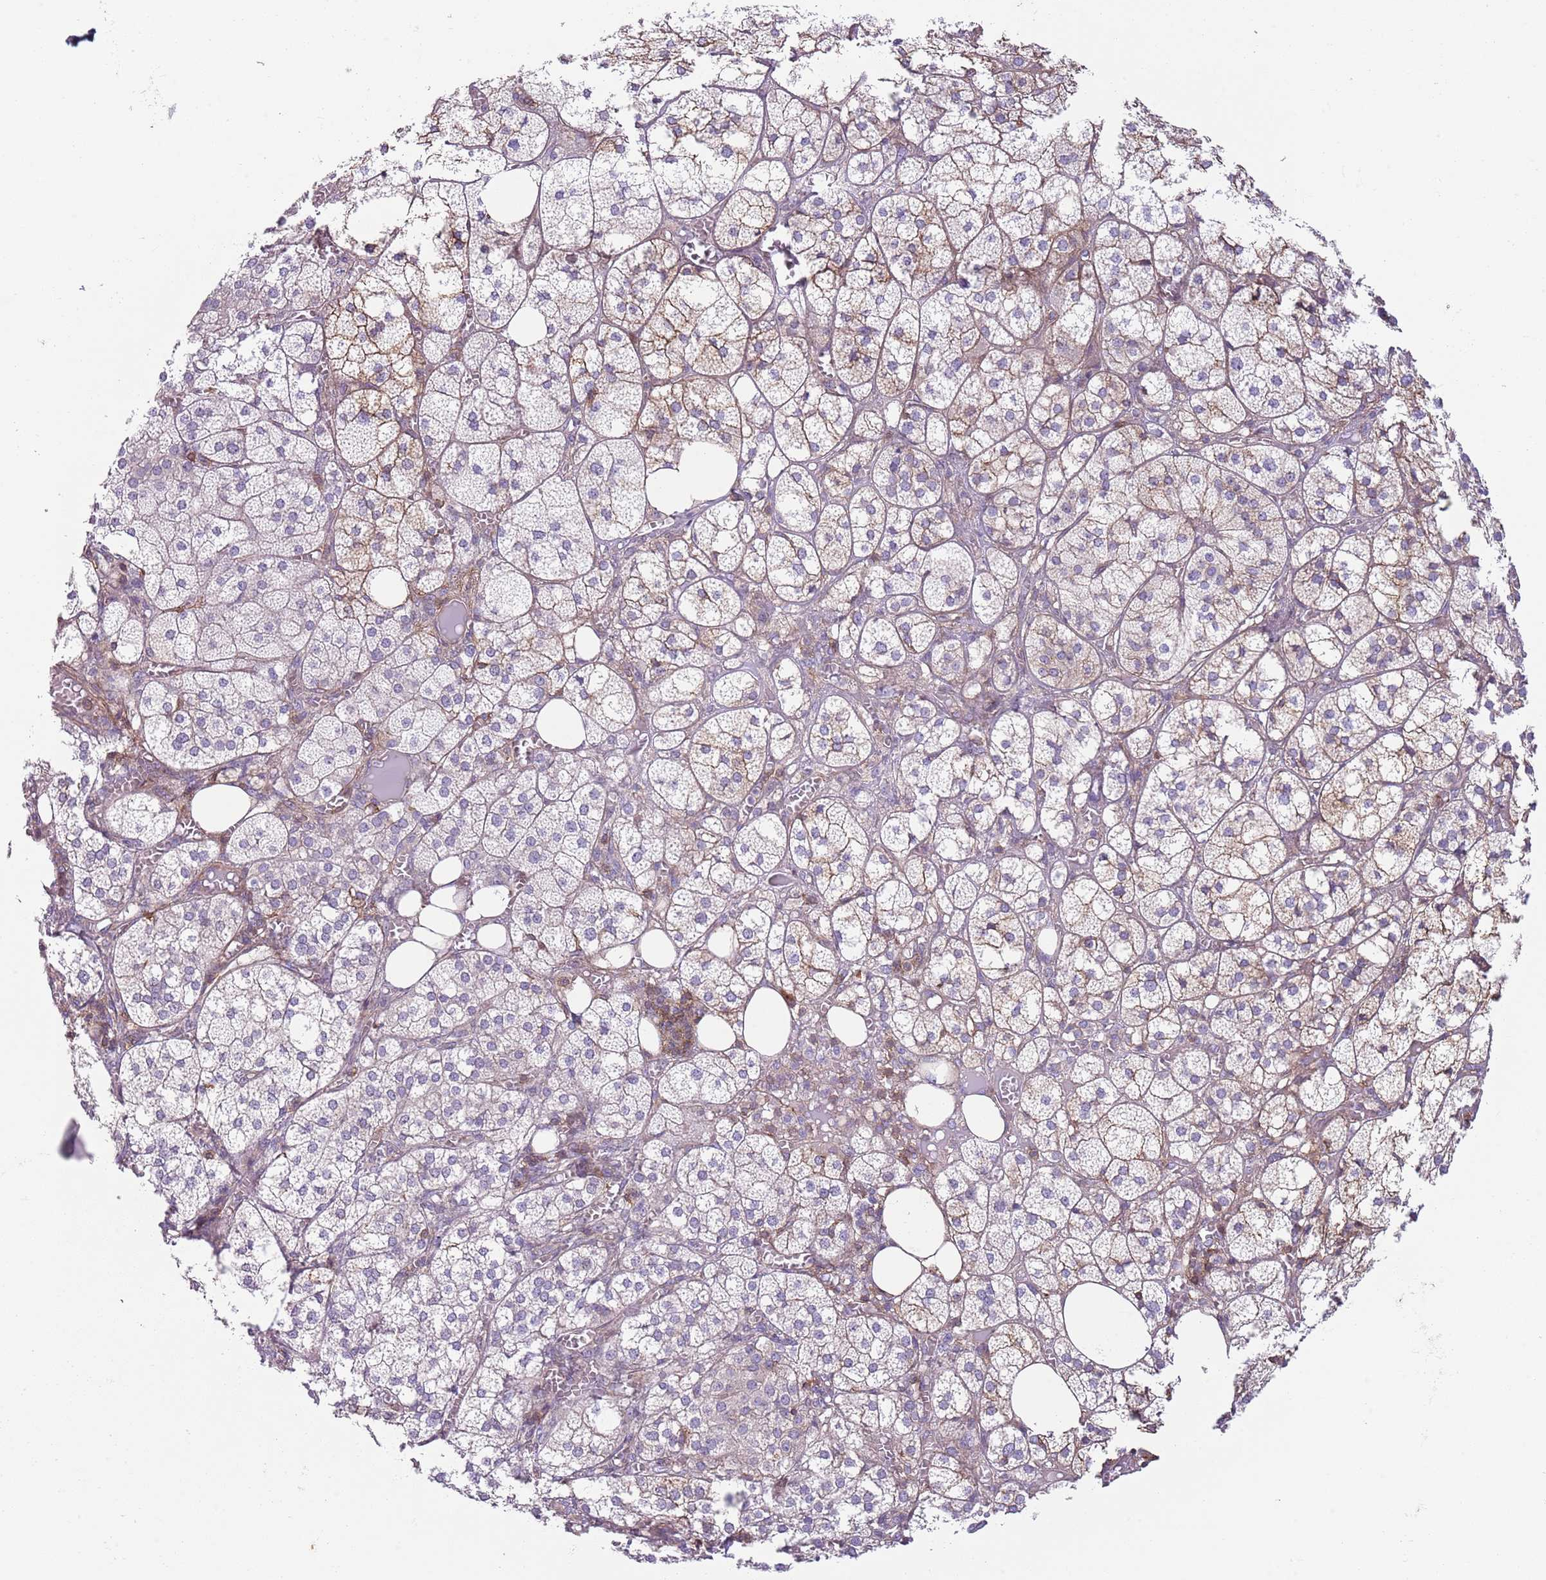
{"staining": {"intensity": "moderate", "quantity": "25%-75%", "location": "cytoplasmic/membranous"}, "tissue": "adrenal gland", "cell_type": "Glandular cells", "image_type": "normal", "snomed": [{"axis": "morphology", "description": "Normal tissue, NOS"}, {"axis": "topography", "description": "Adrenal gland"}], "caption": "This micrograph shows immunohistochemistry staining of unremarkable adrenal gland, with medium moderate cytoplasmic/membranous expression in about 25%-75% of glandular cells.", "gene": "GNAI1", "patient": {"sex": "female", "age": 61}}